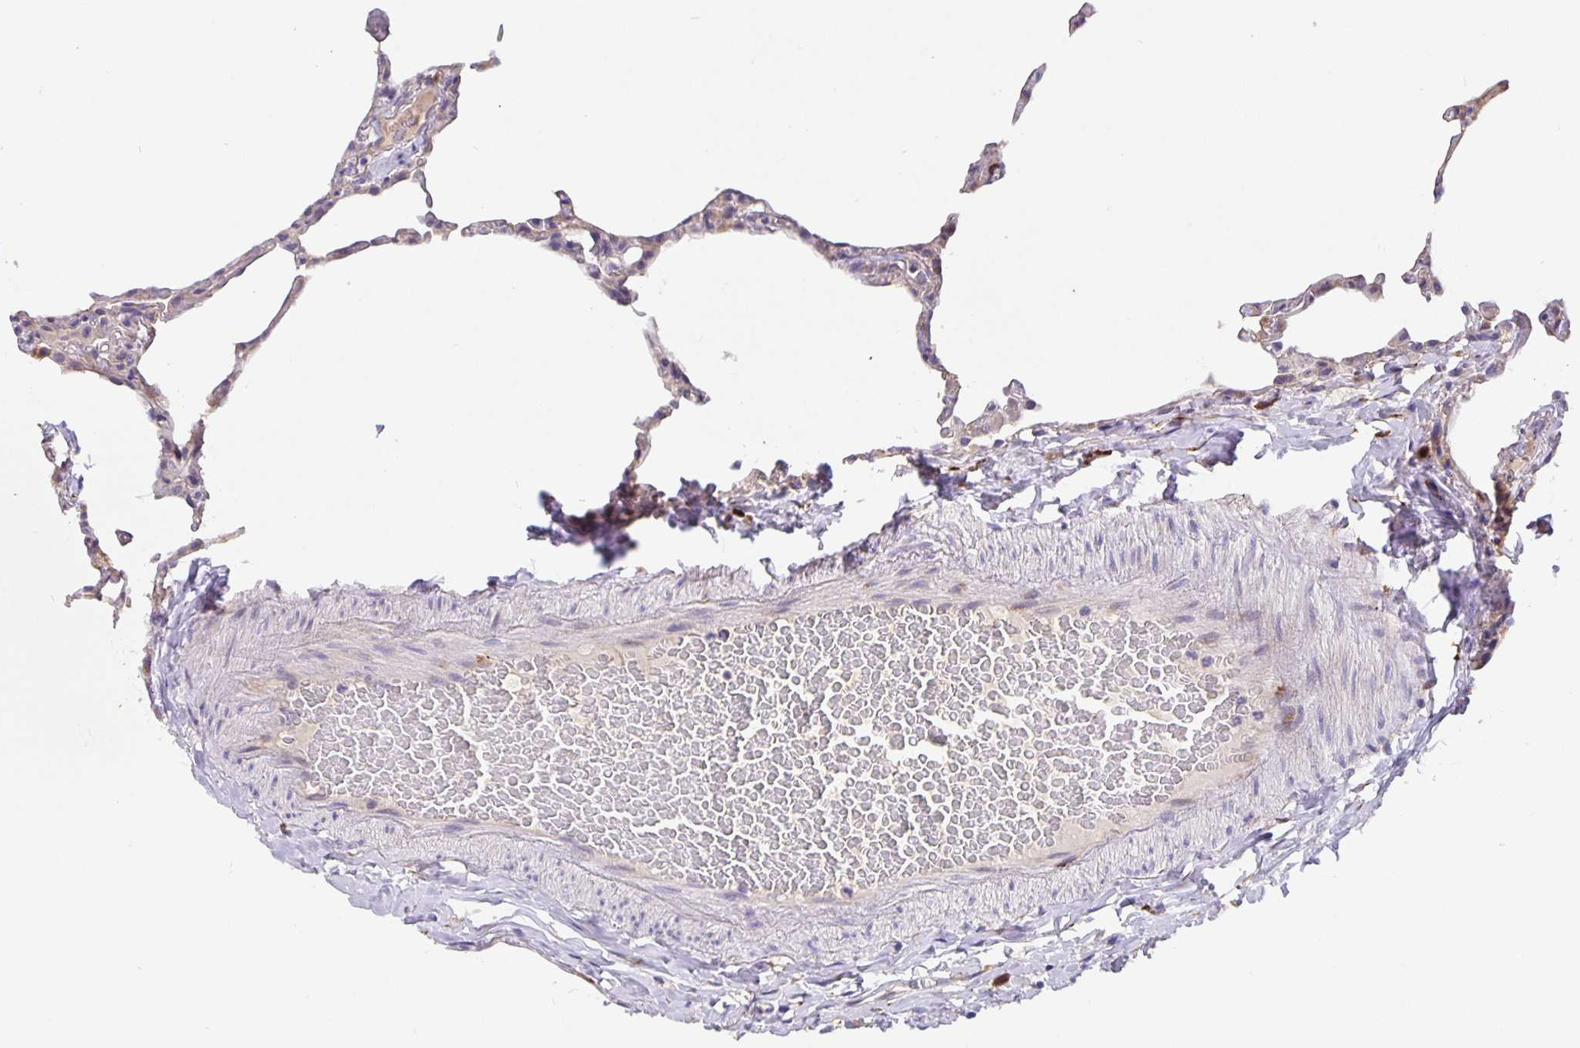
{"staining": {"intensity": "weak", "quantity": "<25%", "location": "cytoplasmic/membranous"}, "tissue": "lung", "cell_type": "Alveolar cells", "image_type": "normal", "snomed": [{"axis": "morphology", "description": "Normal tissue, NOS"}, {"axis": "topography", "description": "Lung"}], "caption": "DAB (3,3'-diaminobenzidine) immunohistochemical staining of unremarkable lung reveals no significant staining in alveolar cells.", "gene": "EML6", "patient": {"sex": "female", "age": 57}}